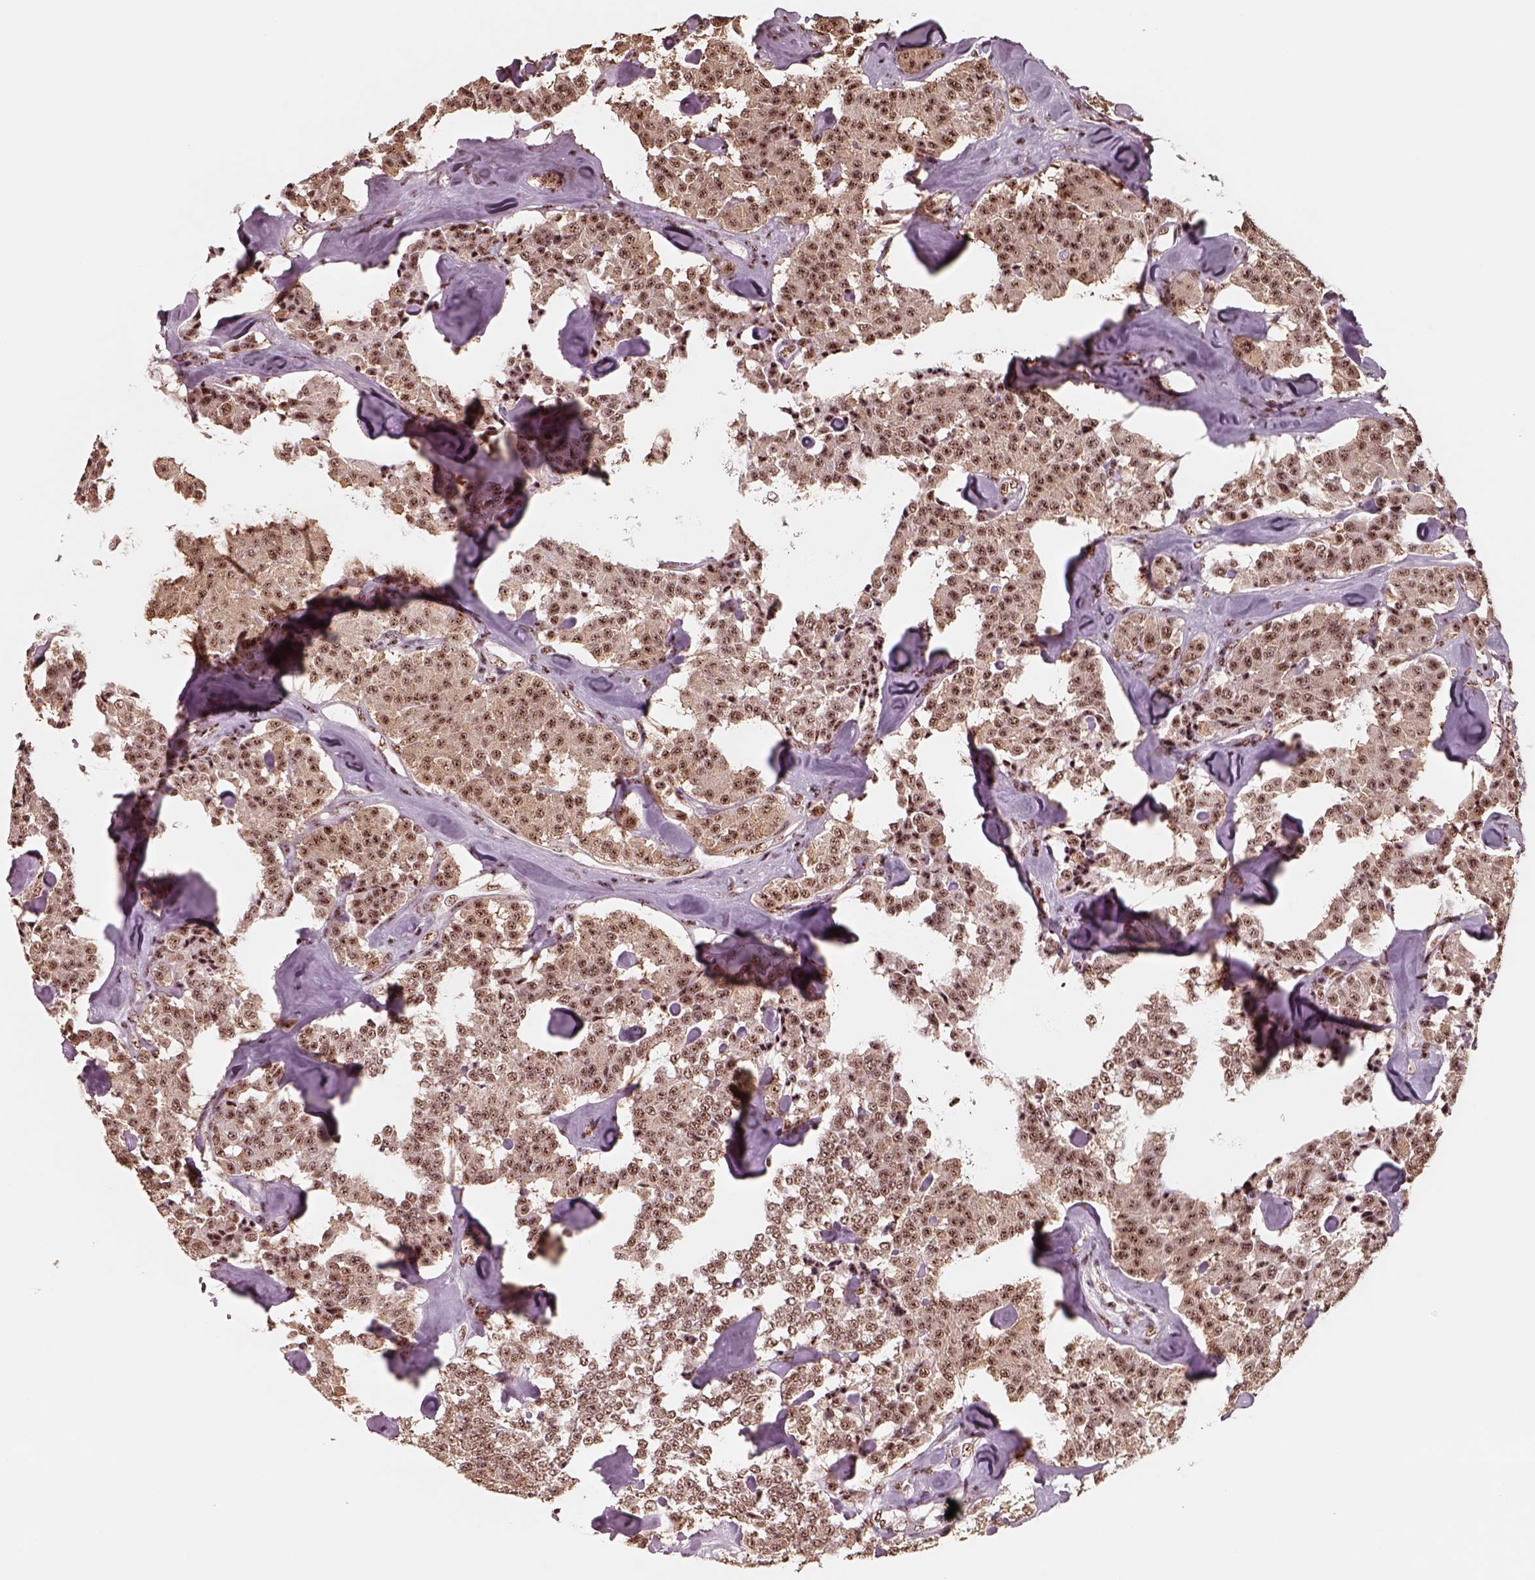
{"staining": {"intensity": "moderate", "quantity": ">75%", "location": "nuclear"}, "tissue": "carcinoid", "cell_type": "Tumor cells", "image_type": "cancer", "snomed": [{"axis": "morphology", "description": "Carcinoid, malignant, NOS"}, {"axis": "topography", "description": "Pancreas"}], "caption": "An immunohistochemistry histopathology image of neoplastic tissue is shown. Protein staining in brown labels moderate nuclear positivity in carcinoid within tumor cells.", "gene": "ATXN7L3", "patient": {"sex": "male", "age": 41}}